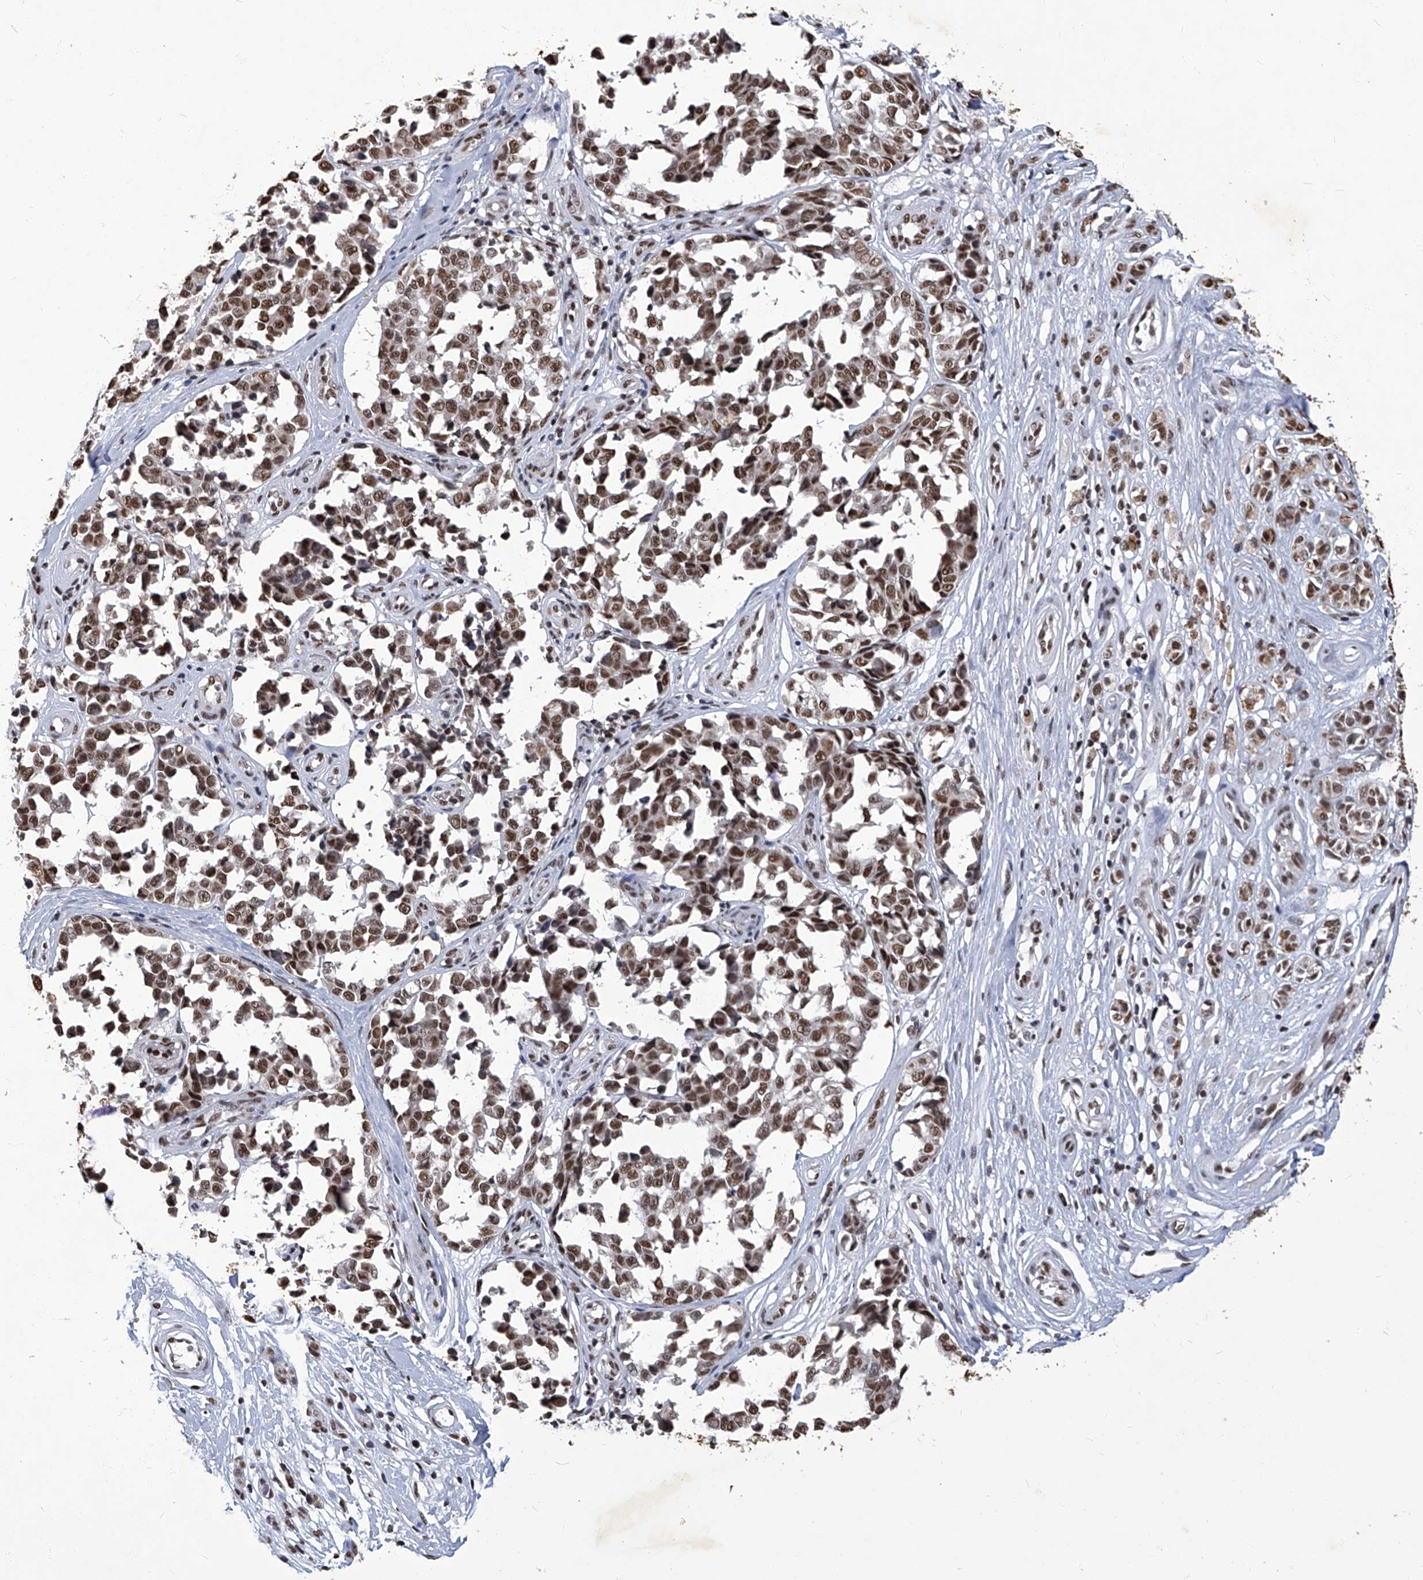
{"staining": {"intensity": "moderate", "quantity": ">75%", "location": "nuclear"}, "tissue": "melanoma", "cell_type": "Tumor cells", "image_type": "cancer", "snomed": [{"axis": "morphology", "description": "Malignant melanoma, NOS"}, {"axis": "topography", "description": "Skin"}], "caption": "Brown immunohistochemical staining in human melanoma reveals moderate nuclear positivity in approximately >75% of tumor cells.", "gene": "HBP1", "patient": {"sex": "female", "age": 64}}